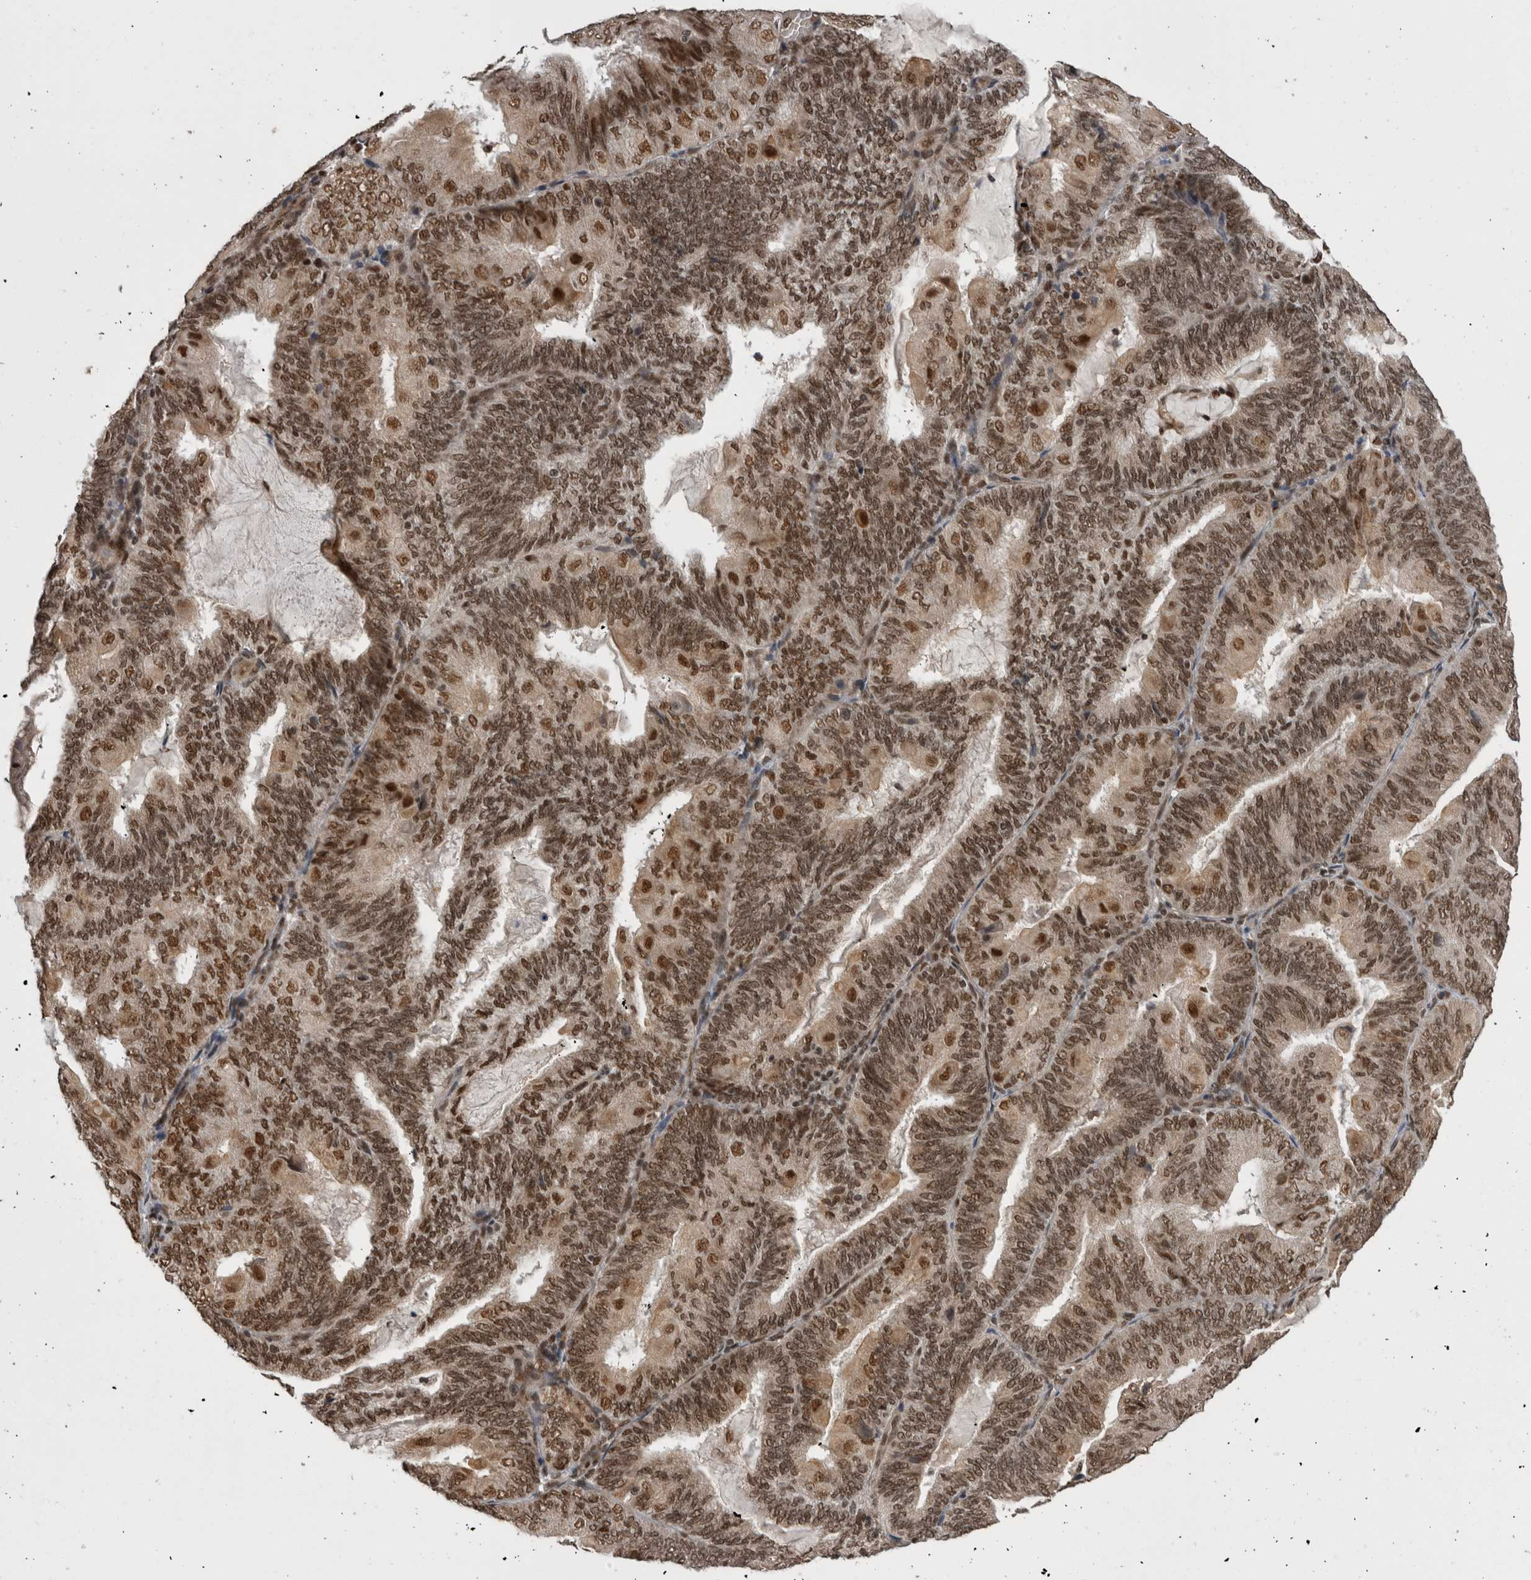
{"staining": {"intensity": "moderate", "quantity": ">75%", "location": "nuclear"}, "tissue": "endometrial cancer", "cell_type": "Tumor cells", "image_type": "cancer", "snomed": [{"axis": "morphology", "description": "Adenocarcinoma, NOS"}, {"axis": "topography", "description": "Endometrium"}], "caption": "Moderate nuclear protein positivity is identified in approximately >75% of tumor cells in endometrial adenocarcinoma. (Stains: DAB (3,3'-diaminobenzidine) in brown, nuclei in blue, Microscopy: brightfield microscopy at high magnification).", "gene": "CPSF2", "patient": {"sex": "female", "age": 81}}